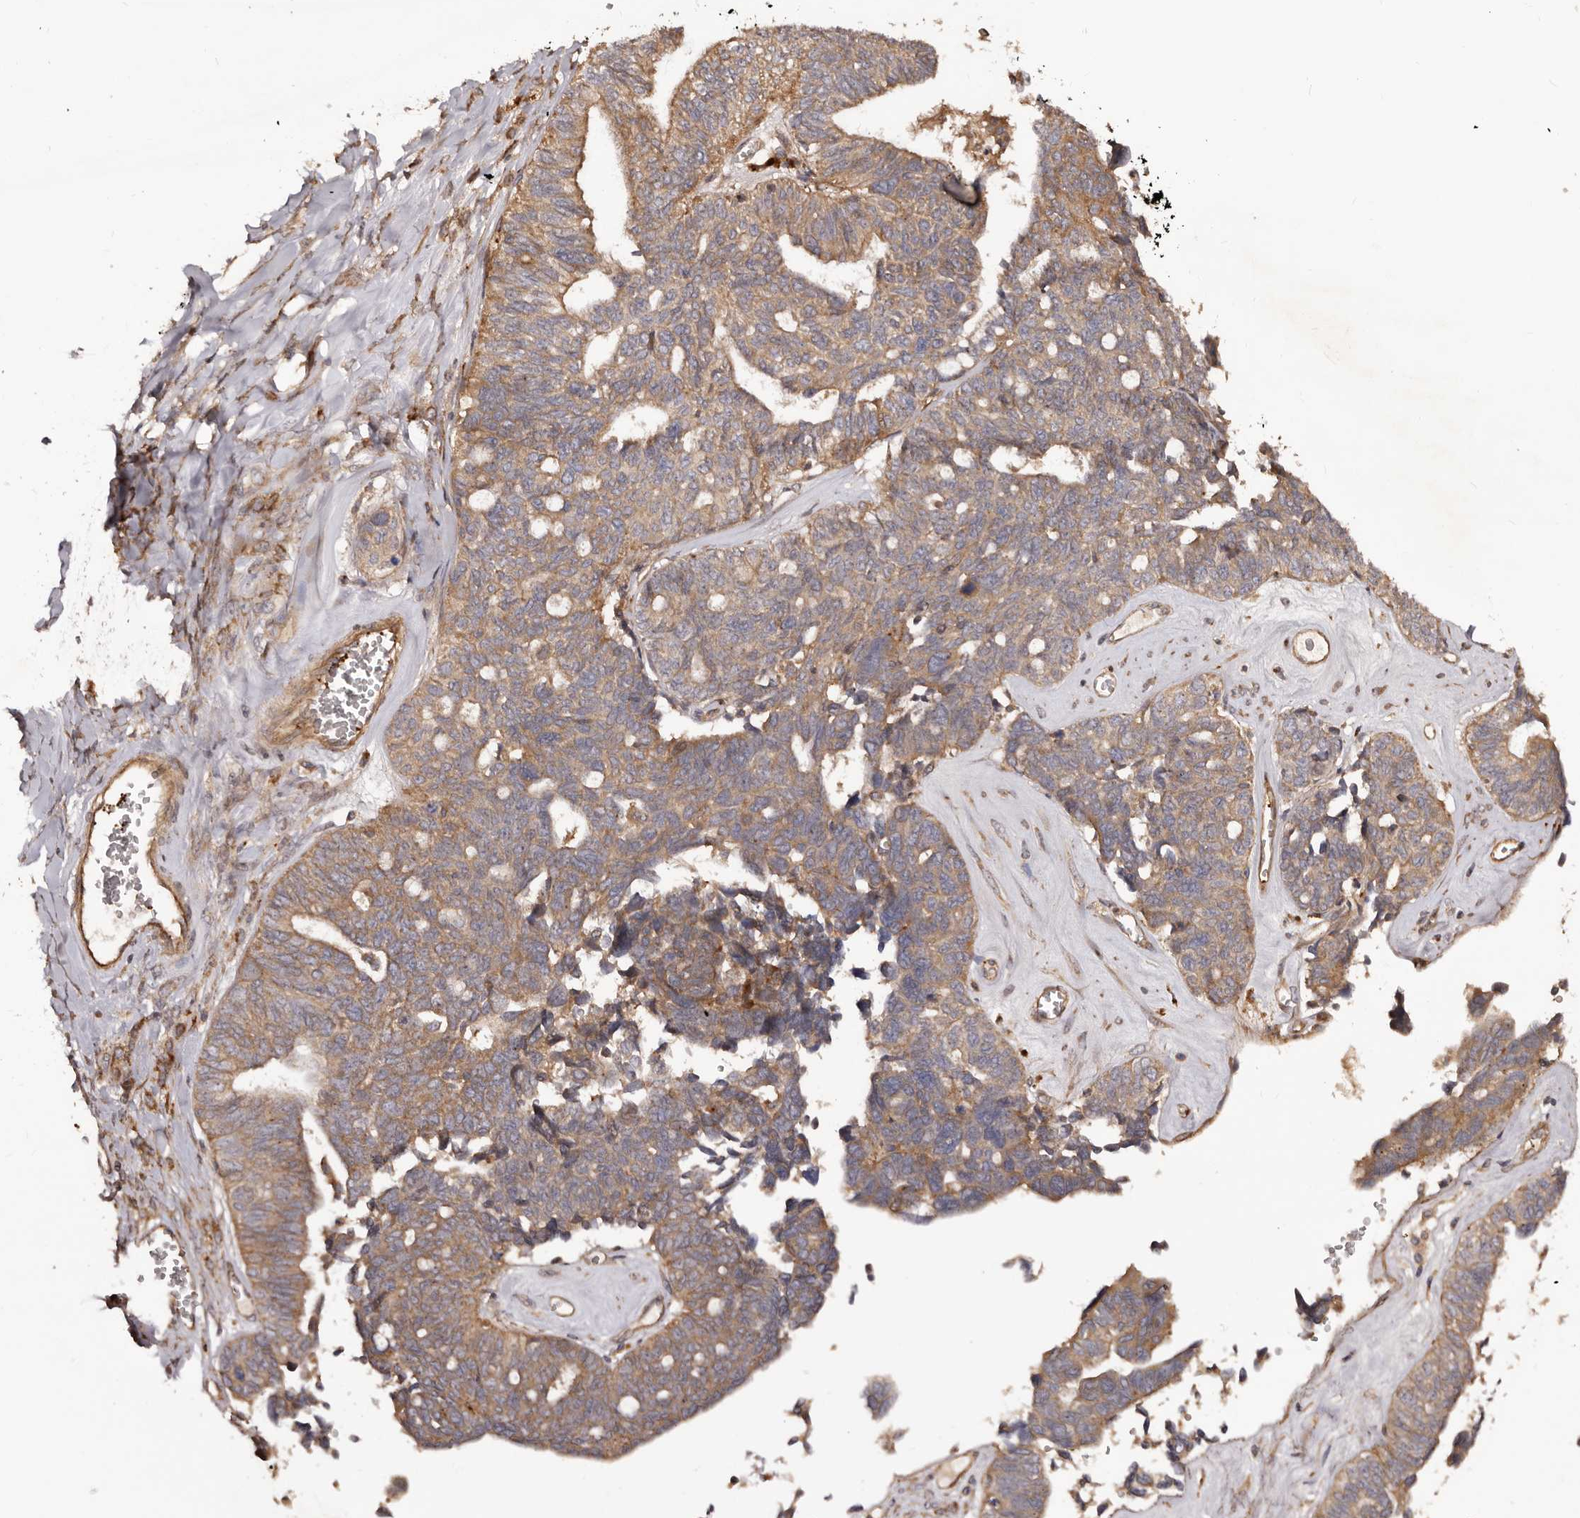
{"staining": {"intensity": "moderate", "quantity": ">75%", "location": "cytoplasmic/membranous"}, "tissue": "ovarian cancer", "cell_type": "Tumor cells", "image_type": "cancer", "snomed": [{"axis": "morphology", "description": "Cystadenocarcinoma, serous, NOS"}, {"axis": "topography", "description": "Ovary"}], "caption": "About >75% of tumor cells in ovarian cancer (serous cystadenocarcinoma) reveal moderate cytoplasmic/membranous protein positivity as visualized by brown immunohistochemical staining.", "gene": "GTPBP1", "patient": {"sex": "female", "age": 79}}